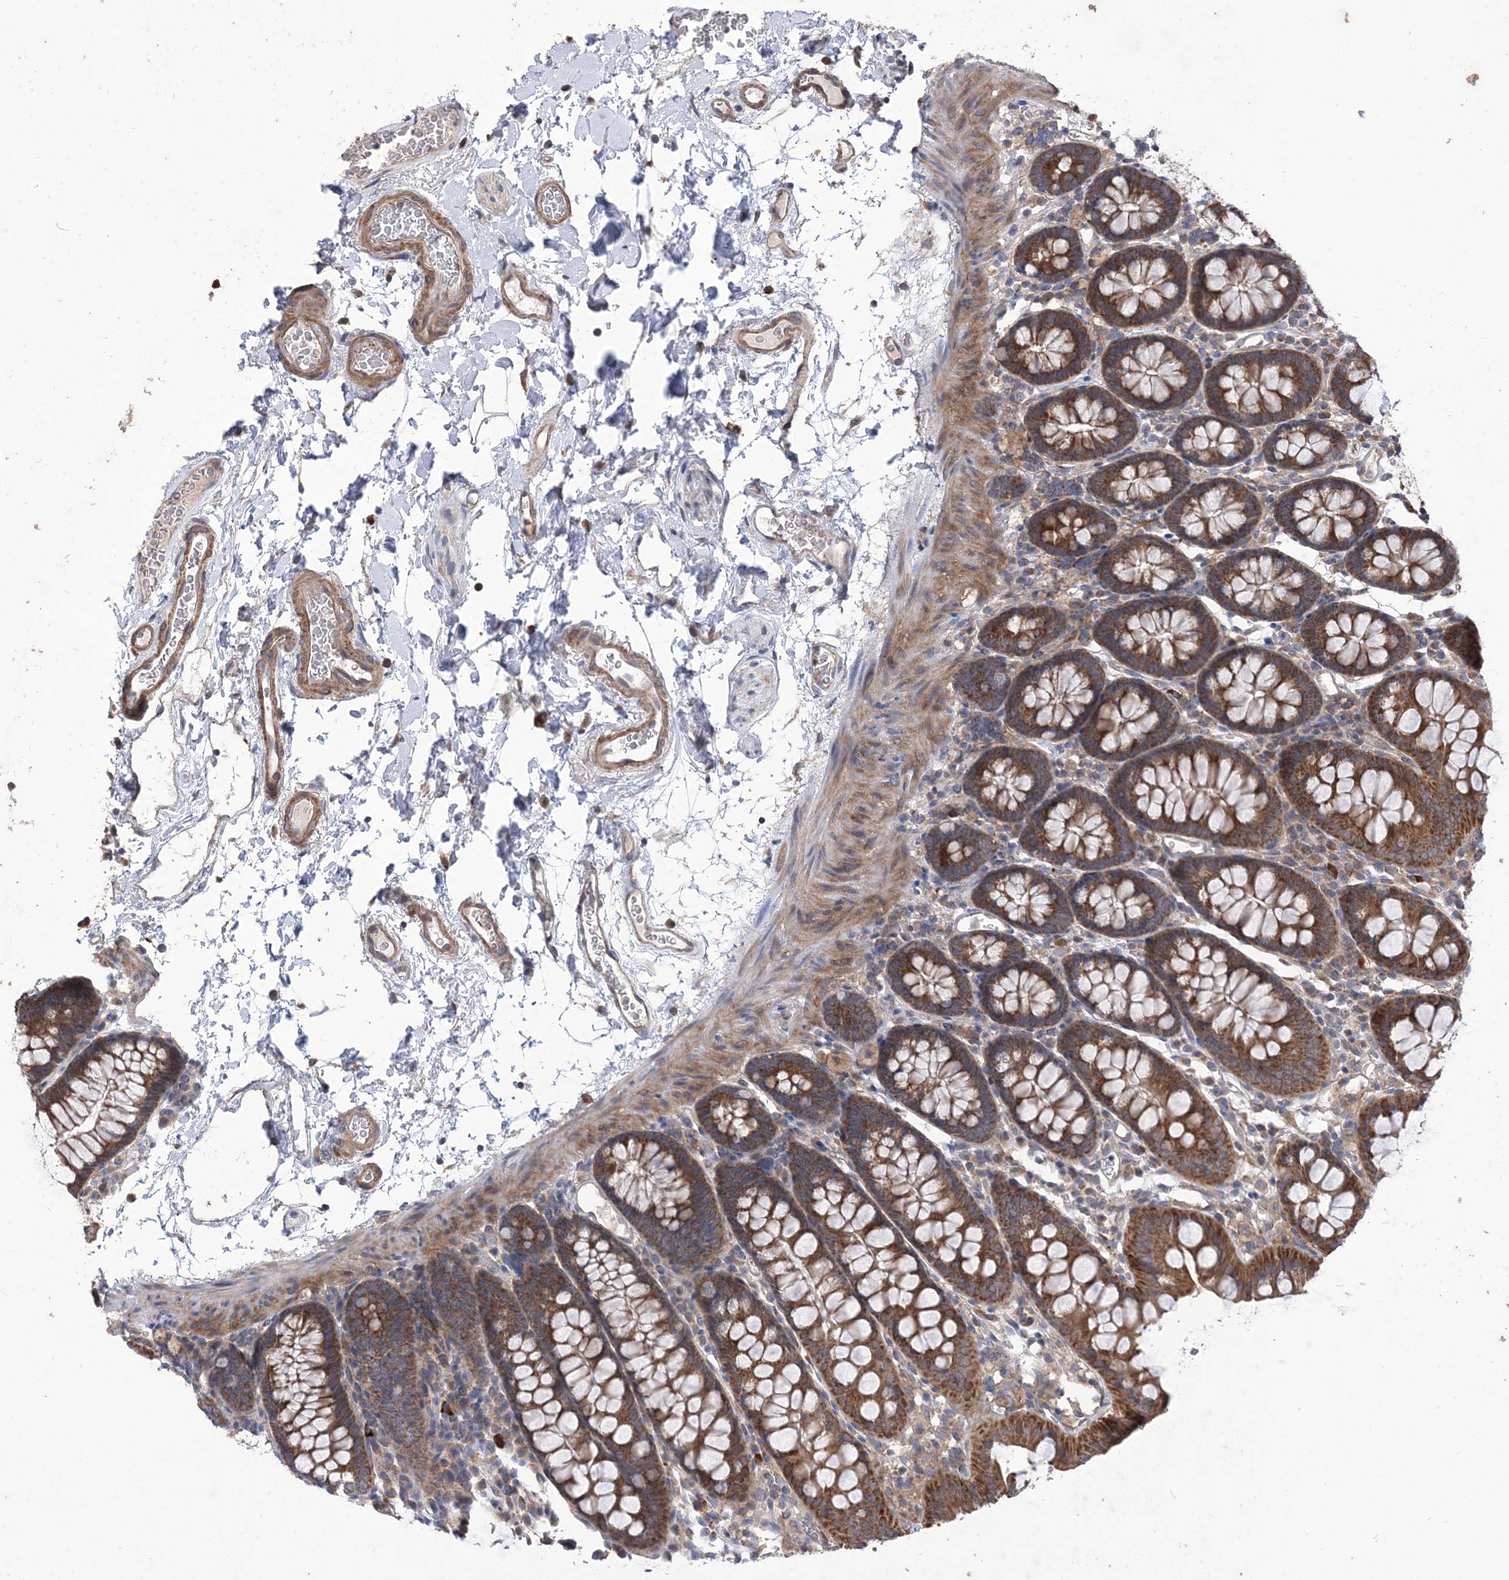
{"staining": {"intensity": "moderate", "quantity": ">75%", "location": "cytoplasmic/membranous"}, "tissue": "colon", "cell_type": "Endothelial cells", "image_type": "normal", "snomed": [{"axis": "morphology", "description": "Normal tissue, NOS"}, {"axis": "topography", "description": "Colon"}], "caption": "Normal colon reveals moderate cytoplasmic/membranous positivity in approximately >75% of endothelial cells.", "gene": "MTRF1L", "patient": {"sex": "male", "age": 75}}